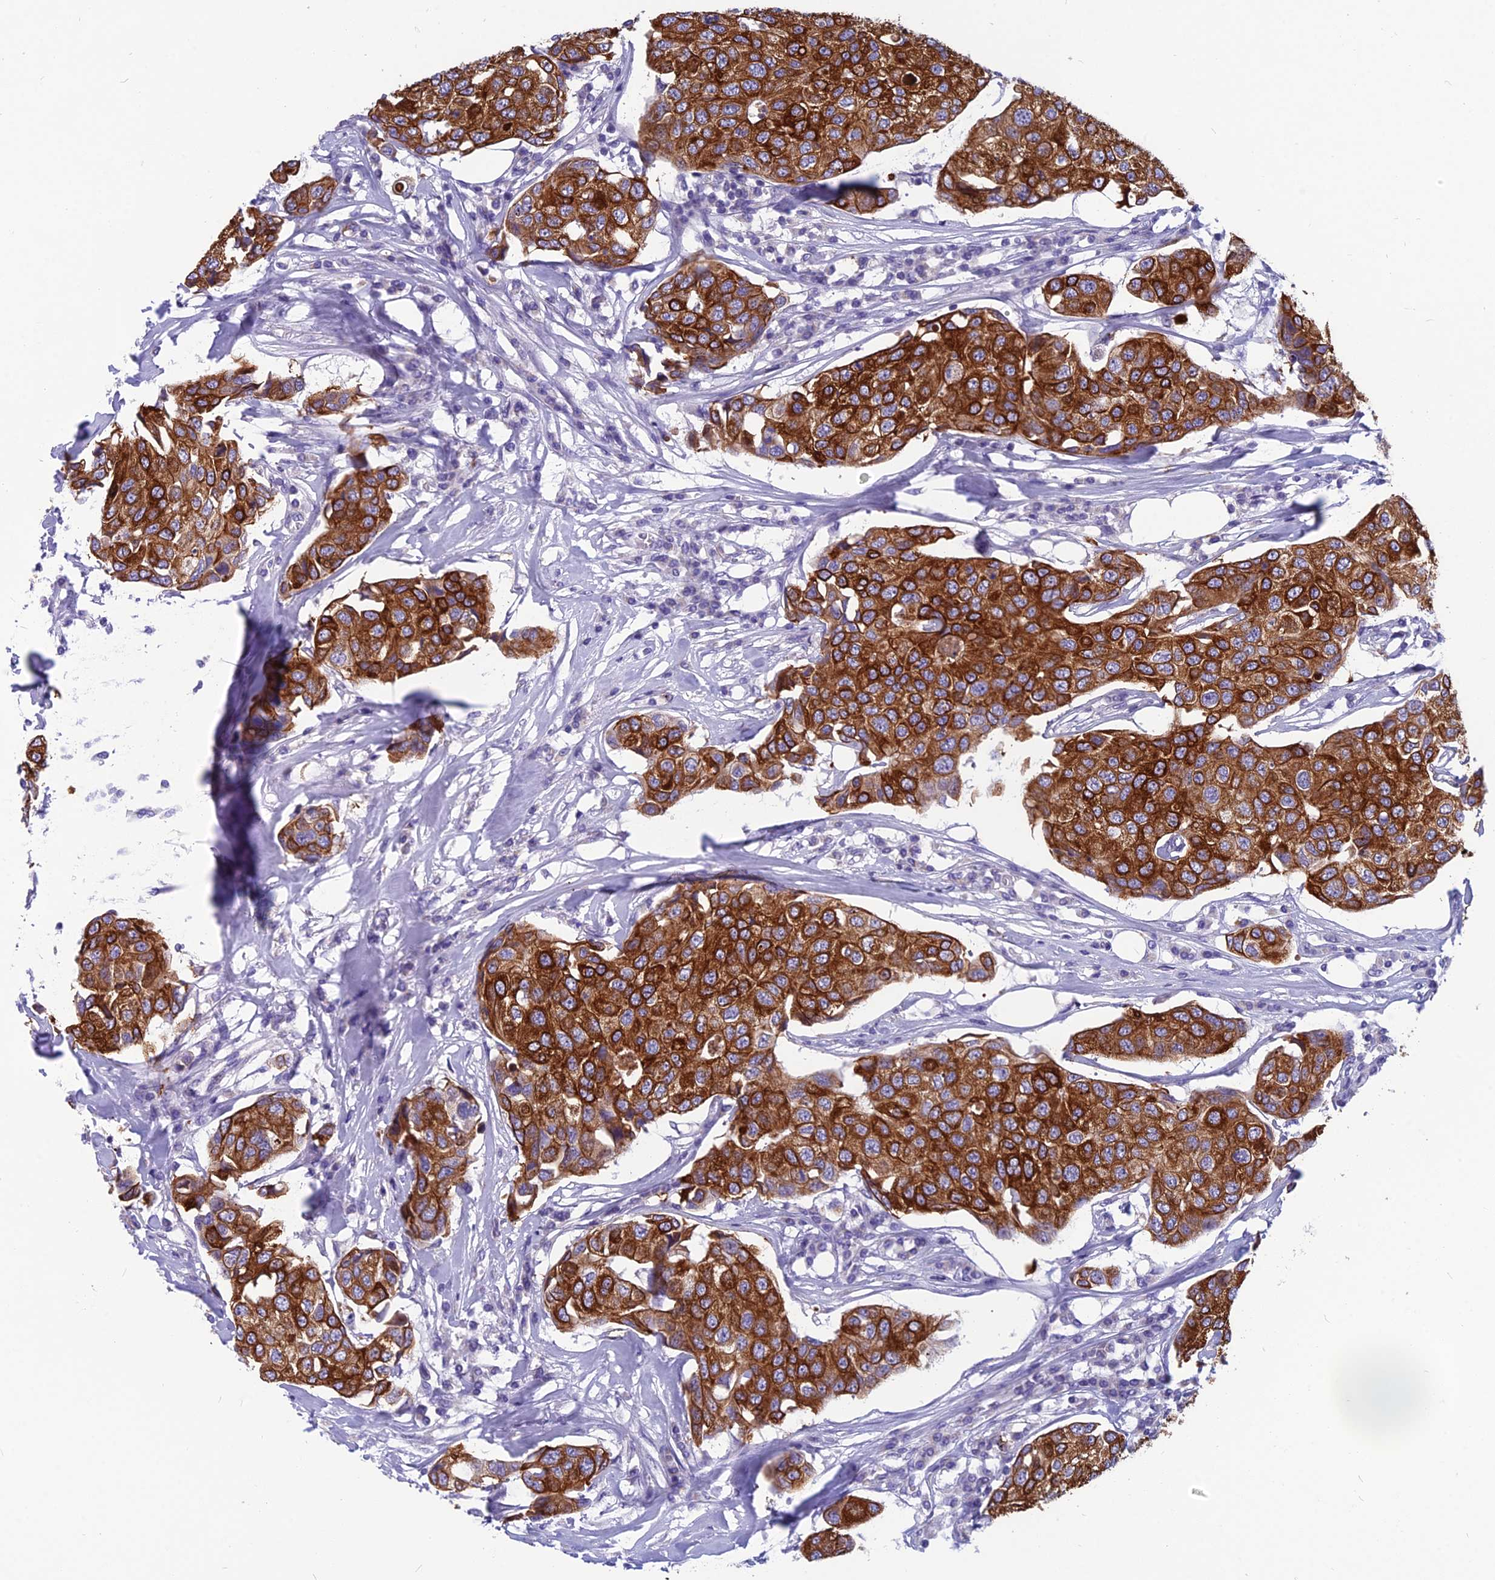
{"staining": {"intensity": "strong", "quantity": ">75%", "location": "cytoplasmic/membranous"}, "tissue": "breast cancer", "cell_type": "Tumor cells", "image_type": "cancer", "snomed": [{"axis": "morphology", "description": "Duct carcinoma"}, {"axis": "topography", "description": "Breast"}], "caption": "There is high levels of strong cytoplasmic/membranous expression in tumor cells of intraductal carcinoma (breast), as demonstrated by immunohistochemical staining (brown color).", "gene": "RBM41", "patient": {"sex": "female", "age": 80}}